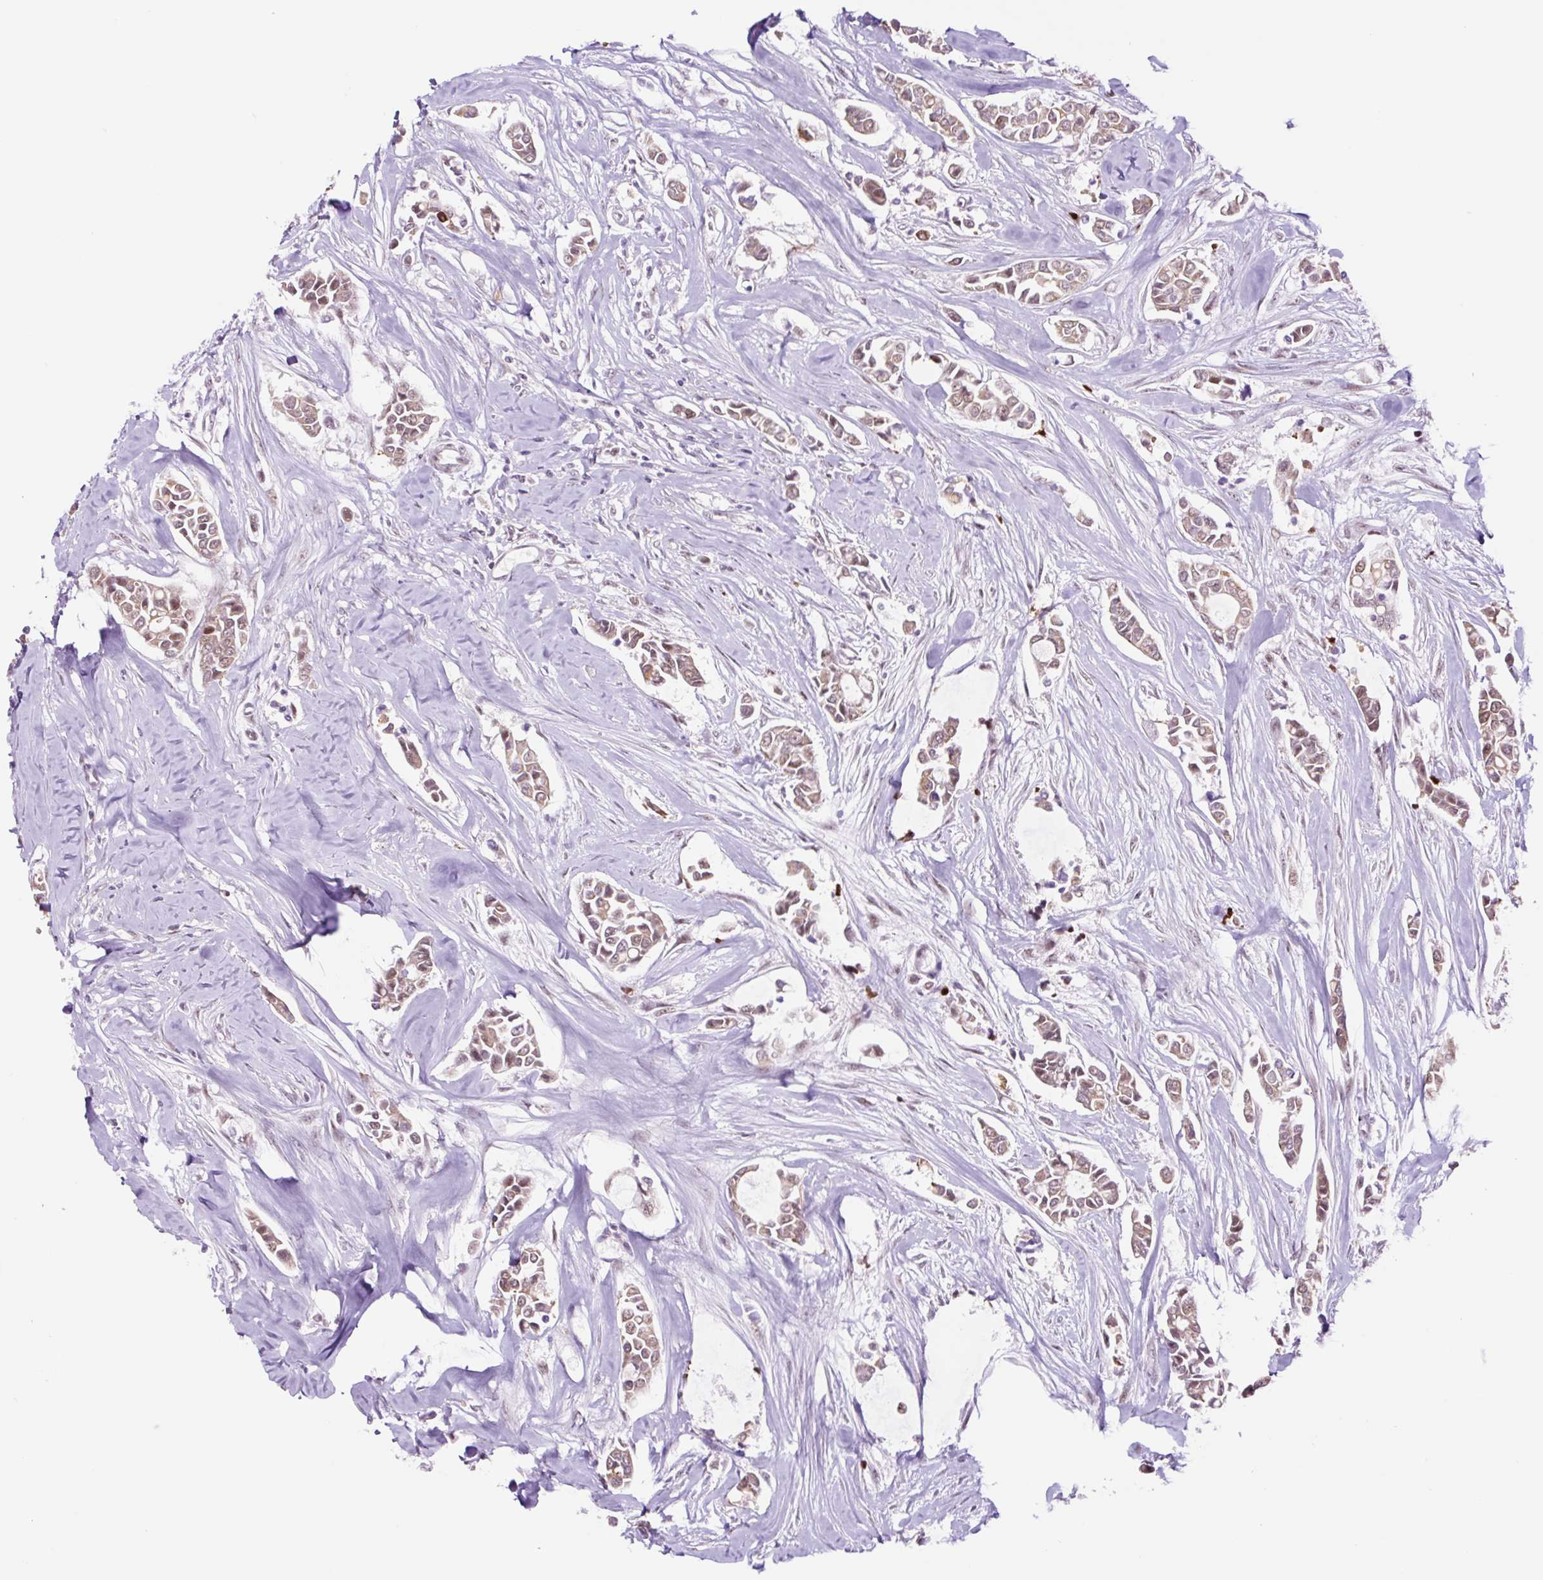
{"staining": {"intensity": "weak", "quantity": "25%-75%", "location": "cytoplasmic/membranous,nuclear"}, "tissue": "breast cancer", "cell_type": "Tumor cells", "image_type": "cancer", "snomed": [{"axis": "morphology", "description": "Duct carcinoma"}, {"axis": "topography", "description": "Breast"}], "caption": "Protein staining by IHC reveals weak cytoplasmic/membranous and nuclear staining in about 25%-75% of tumor cells in breast intraductal carcinoma.", "gene": "TAF1A", "patient": {"sex": "female", "age": 84}}